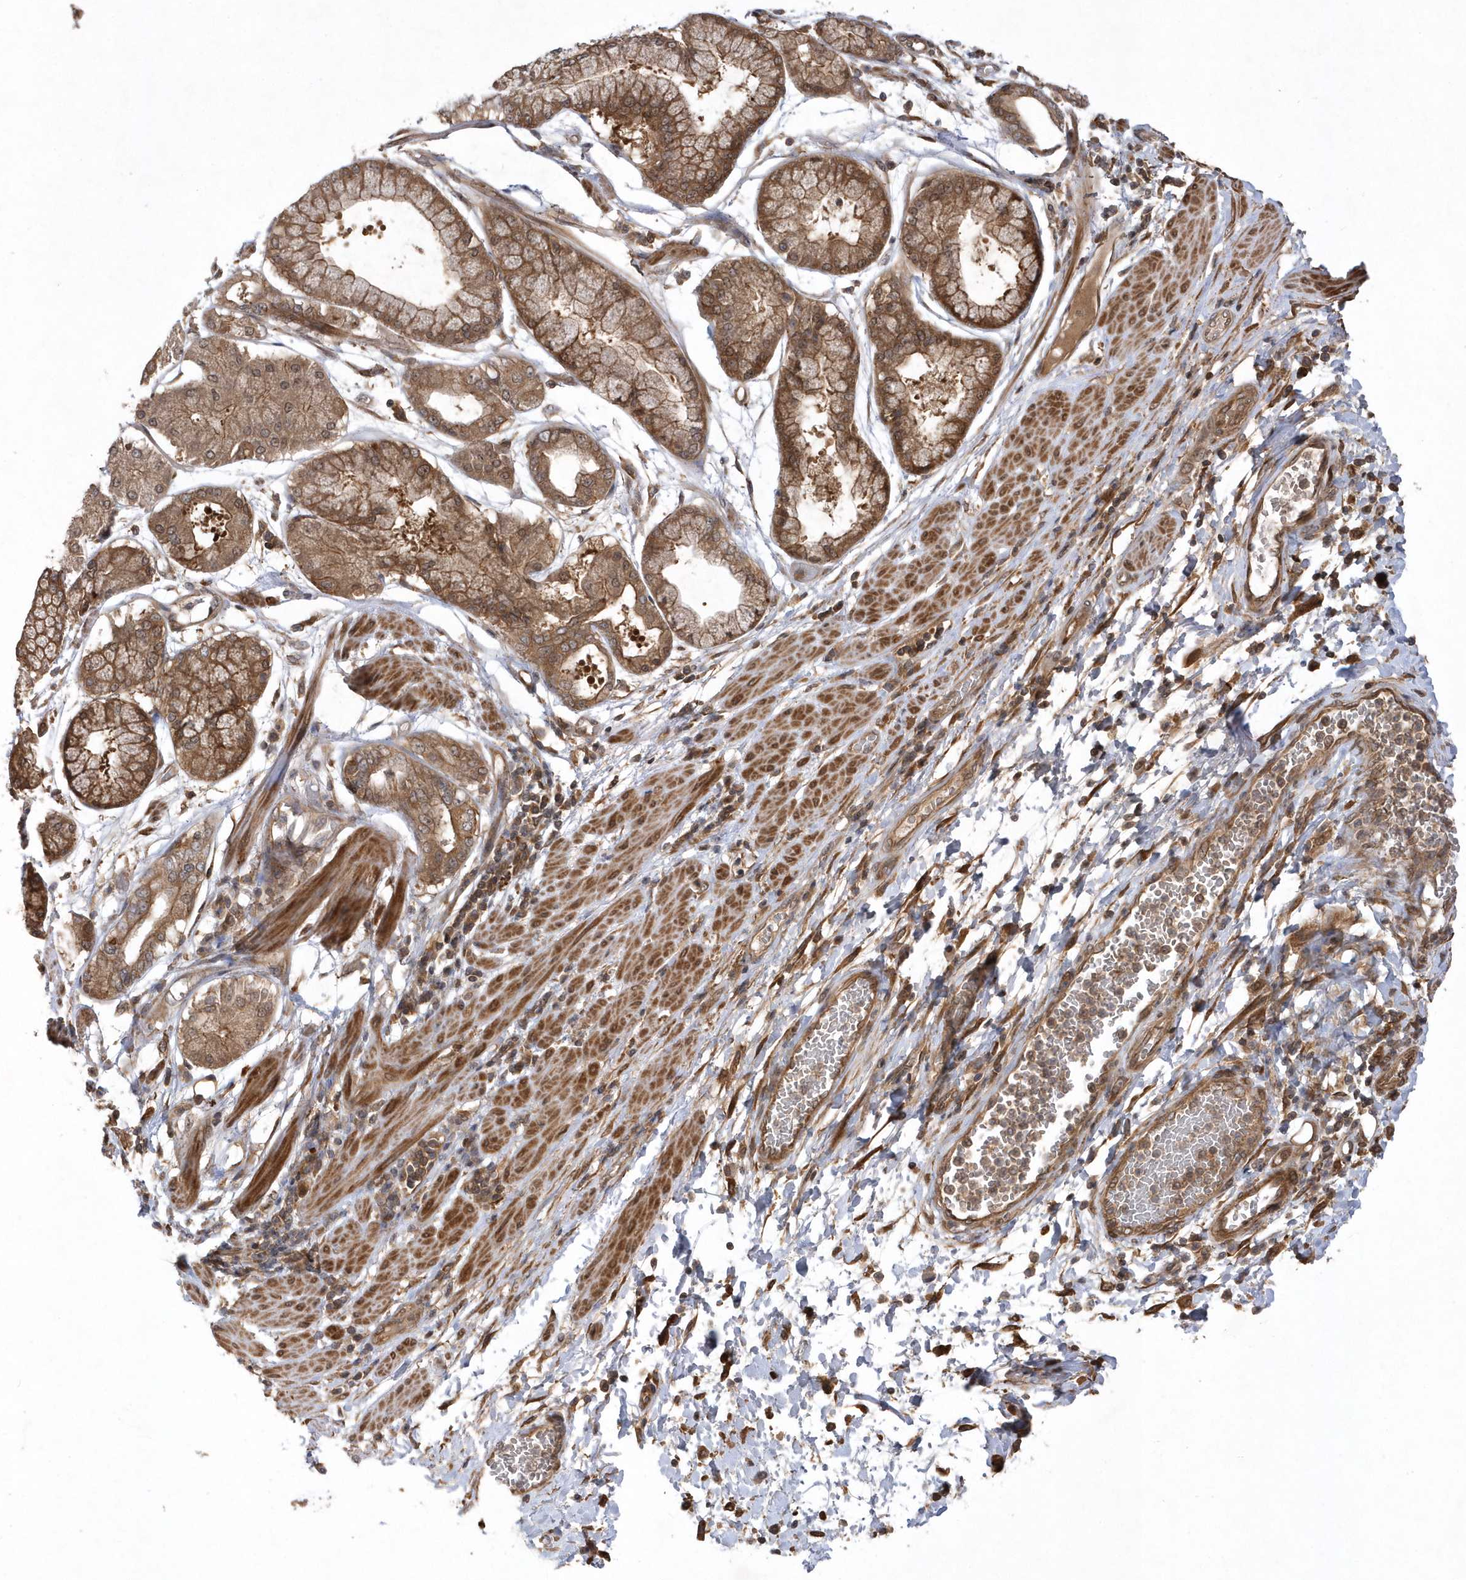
{"staining": {"intensity": "moderate", "quantity": ">75%", "location": "cytoplasmic/membranous"}, "tissue": "stomach cancer", "cell_type": "Tumor cells", "image_type": "cancer", "snomed": [{"axis": "morphology", "description": "Normal tissue, NOS"}, {"axis": "morphology", "description": "Adenocarcinoma, NOS"}, {"axis": "topography", "description": "Lymph node"}, {"axis": "topography", "description": "Stomach"}], "caption": "The photomicrograph reveals a brown stain indicating the presence of a protein in the cytoplasmic/membranous of tumor cells in stomach cancer (adenocarcinoma).", "gene": "GFM2", "patient": {"sex": "male", "age": 48}}